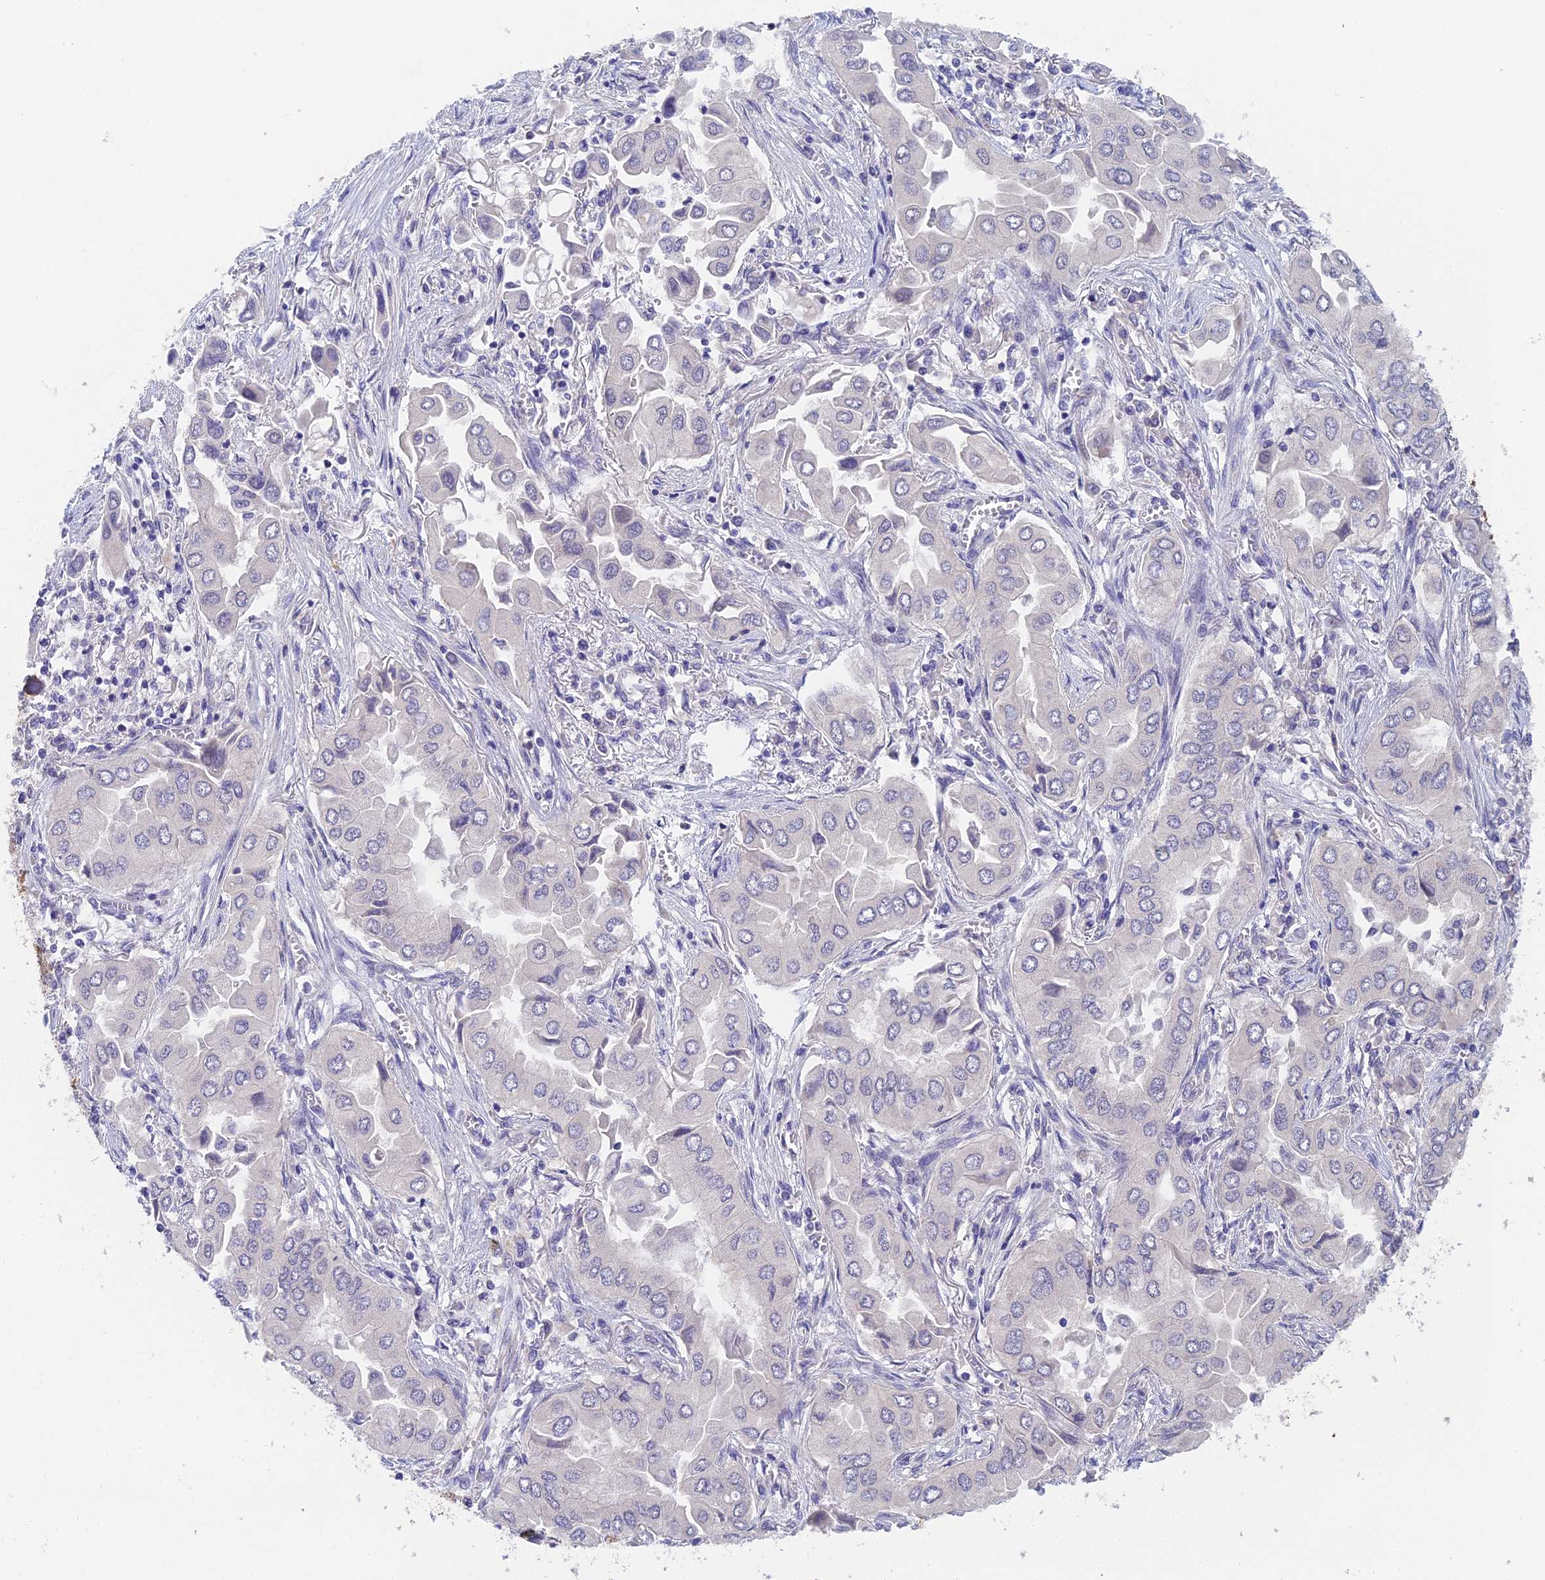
{"staining": {"intensity": "negative", "quantity": "none", "location": "none"}, "tissue": "lung cancer", "cell_type": "Tumor cells", "image_type": "cancer", "snomed": [{"axis": "morphology", "description": "Adenocarcinoma, NOS"}, {"axis": "topography", "description": "Lung"}], "caption": "Lung adenocarcinoma was stained to show a protein in brown. There is no significant staining in tumor cells.", "gene": "ADAMTS13", "patient": {"sex": "female", "age": 76}}